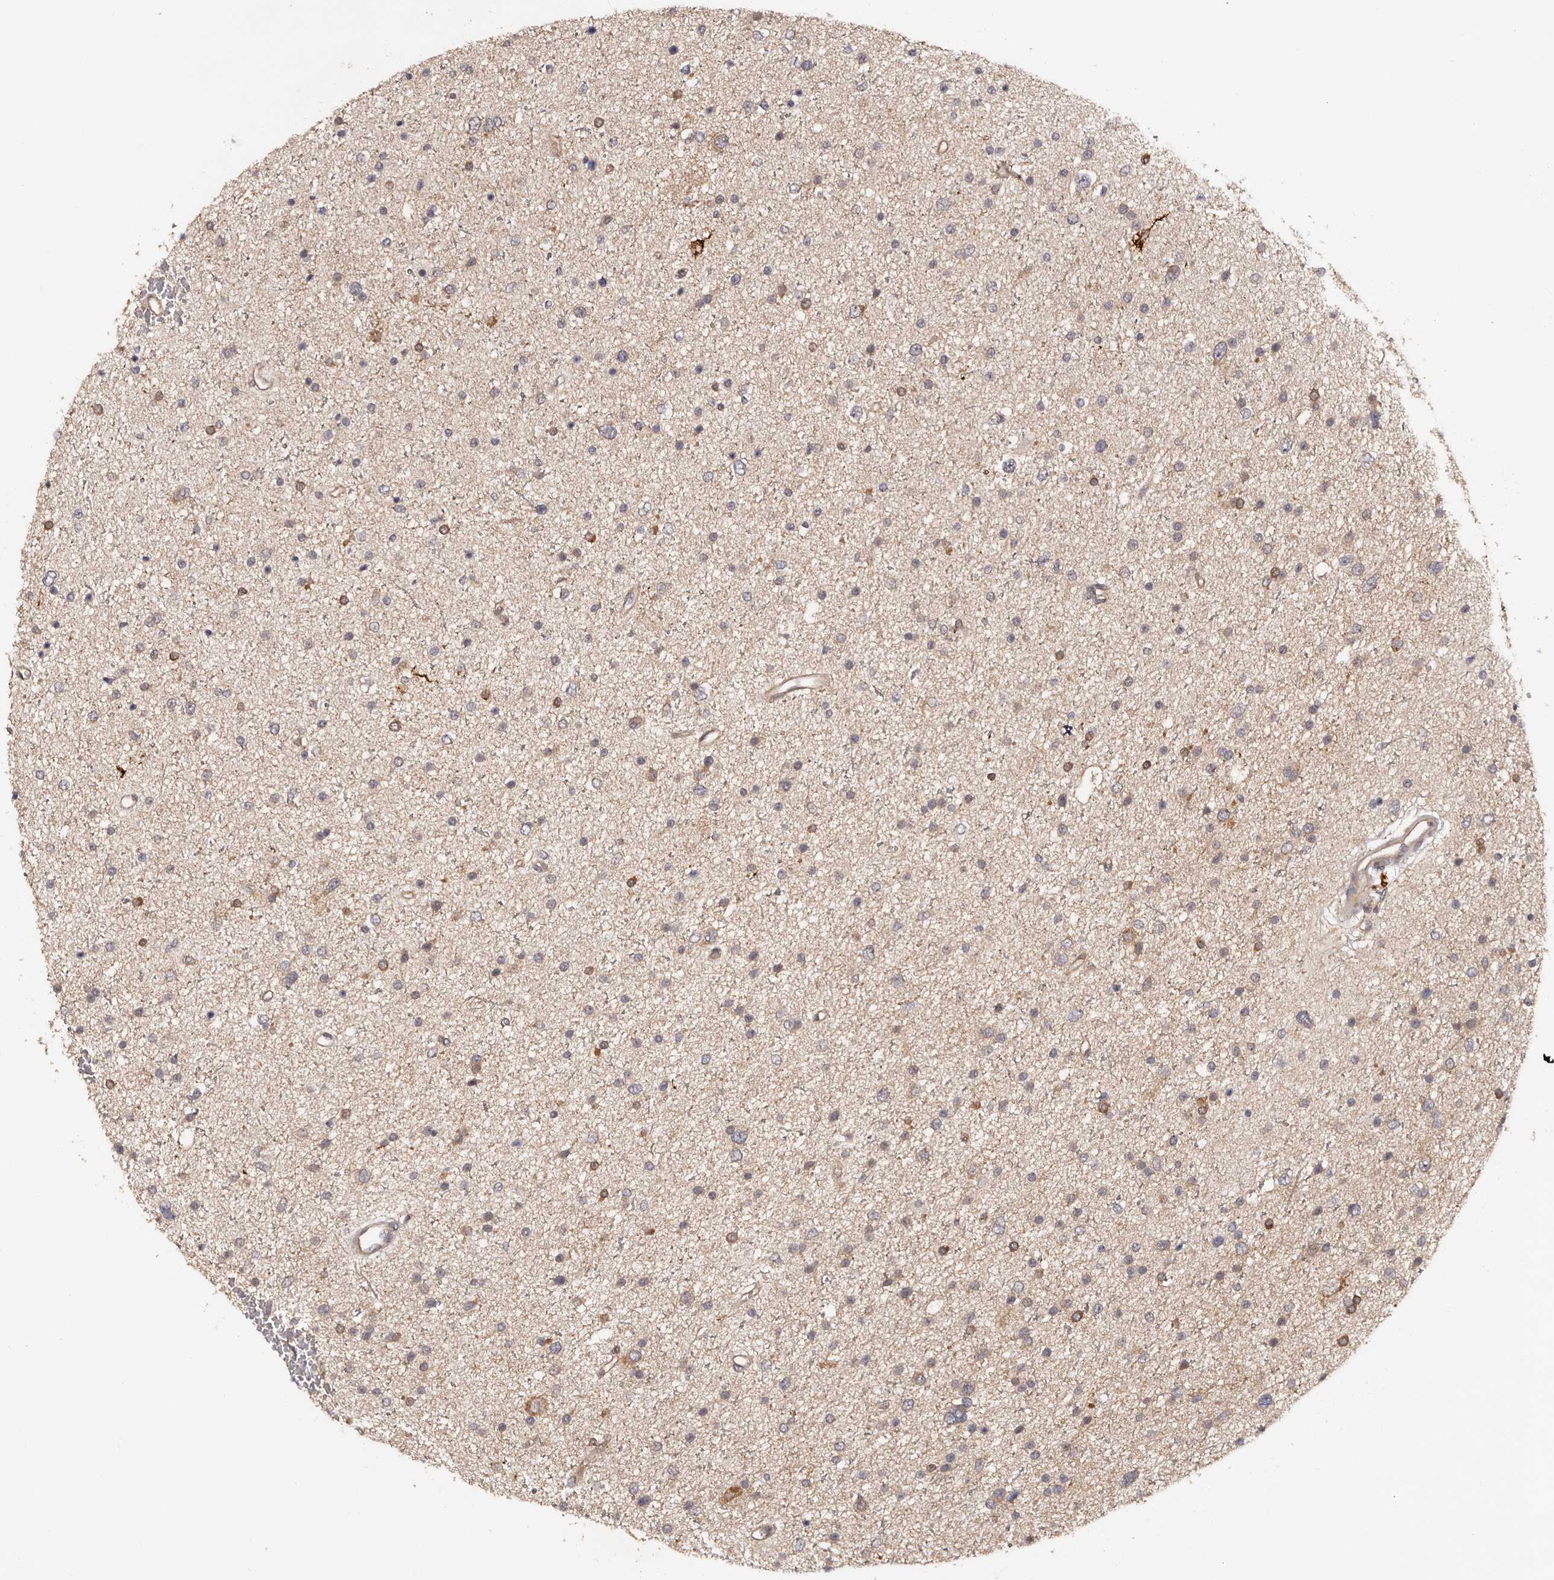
{"staining": {"intensity": "weak", "quantity": "25%-75%", "location": "cytoplasmic/membranous"}, "tissue": "glioma", "cell_type": "Tumor cells", "image_type": "cancer", "snomed": [{"axis": "morphology", "description": "Glioma, malignant, Low grade"}, {"axis": "topography", "description": "Brain"}], "caption": "Immunohistochemical staining of human glioma demonstrates weak cytoplasmic/membranous protein staining in about 25%-75% of tumor cells. Nuclei are stained in blue.", "gene": "MDP1", "patient": {"sex": "female", "age": 37}}